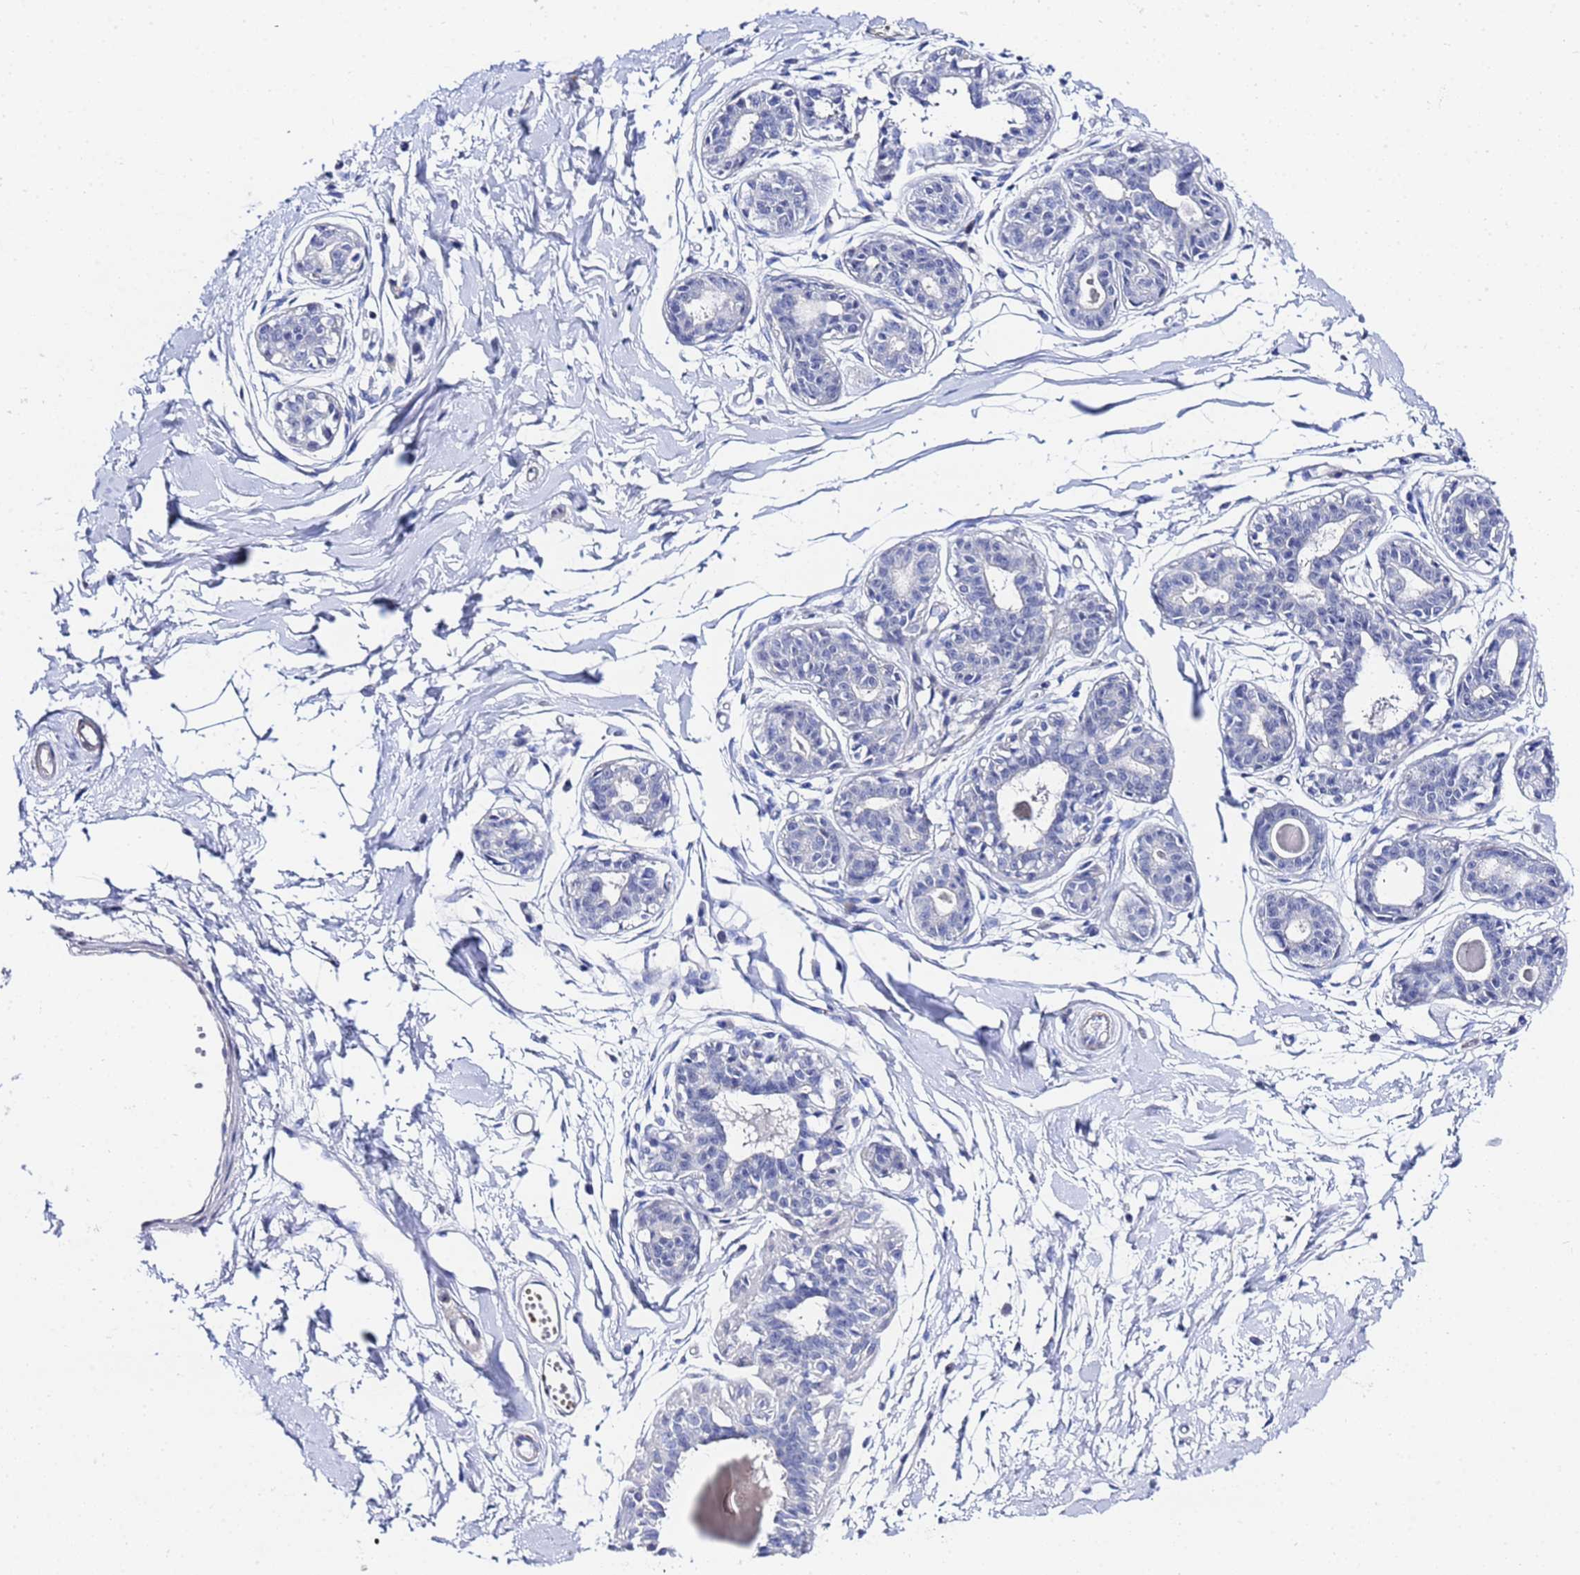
{"staining": {"intensity": "negative", "quantity": "none", "location": "none"}, "tissue": "breast", "cell_type": "Adipocytes", "image_type": "normal", "snomed": [{"axis": "morphology", "description": "Normal tissue, NOS"}, {"axis": "topography", "description": "Breast"}], "caption": "Adipocytes are negative for protein expression in unremarkable human breast.", "gene": "ZNF26", "patient": {"sex": "female", "age": 45}}